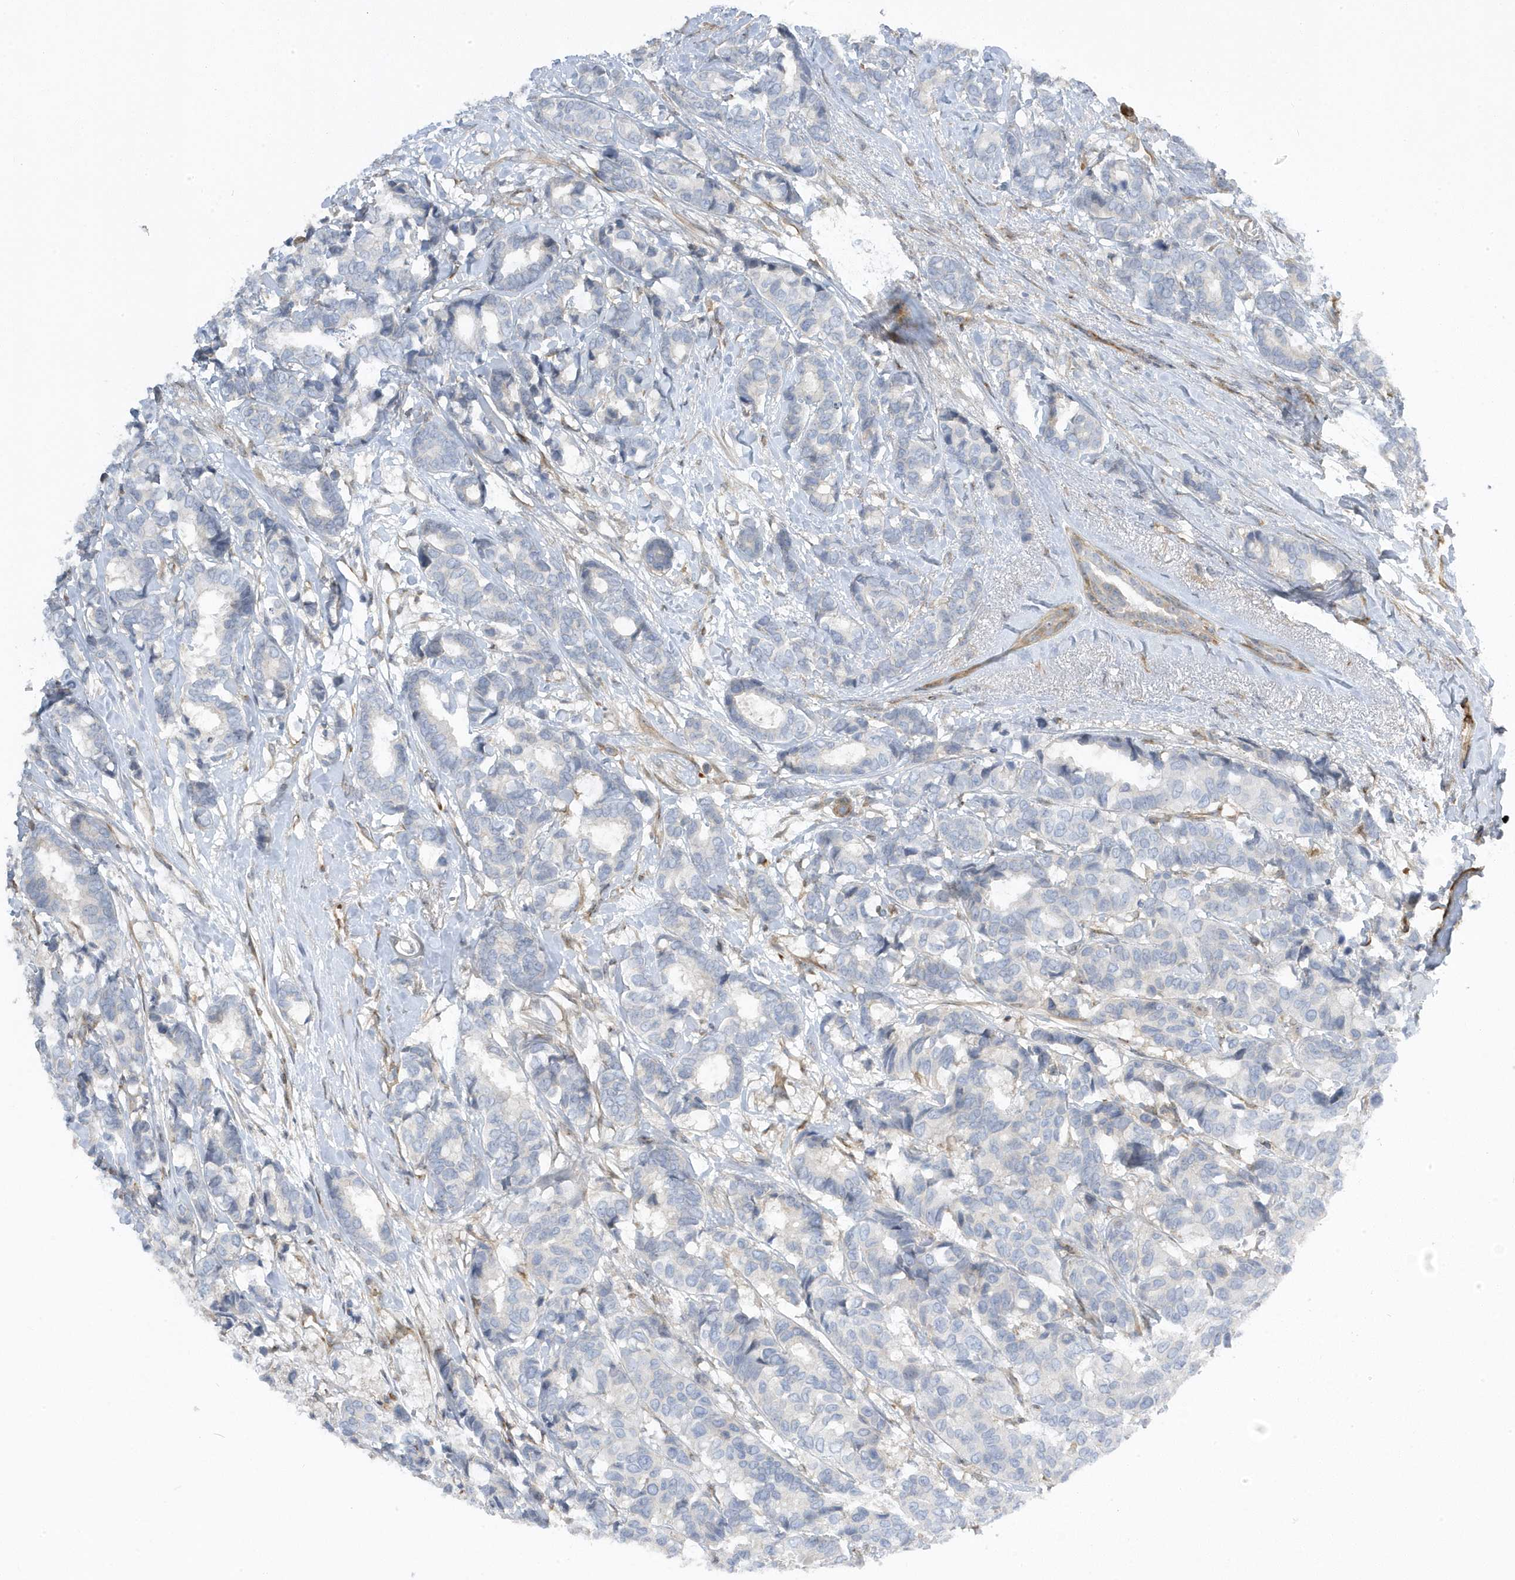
{"staining": {"intensity": "negative", "quantity": "none", "location": "none"}, "tissue": "breast cancer", "cell_type": "Tumor cells", "image_type": "cancer", "snomed": [{"axis": "morphology", "description": "Duct carcinoma"}, {"axis": "topography", "description": "Breast"}], "caption": "A high-resolution image shows immunohistochemistry (IHC) staining of breast cancer (infiltrating ductal carcinoma), which demonstrates no significant expression in tumor cells.", "gene": "MAP7D3", "patient": {"sex": "female", "age": 87}}